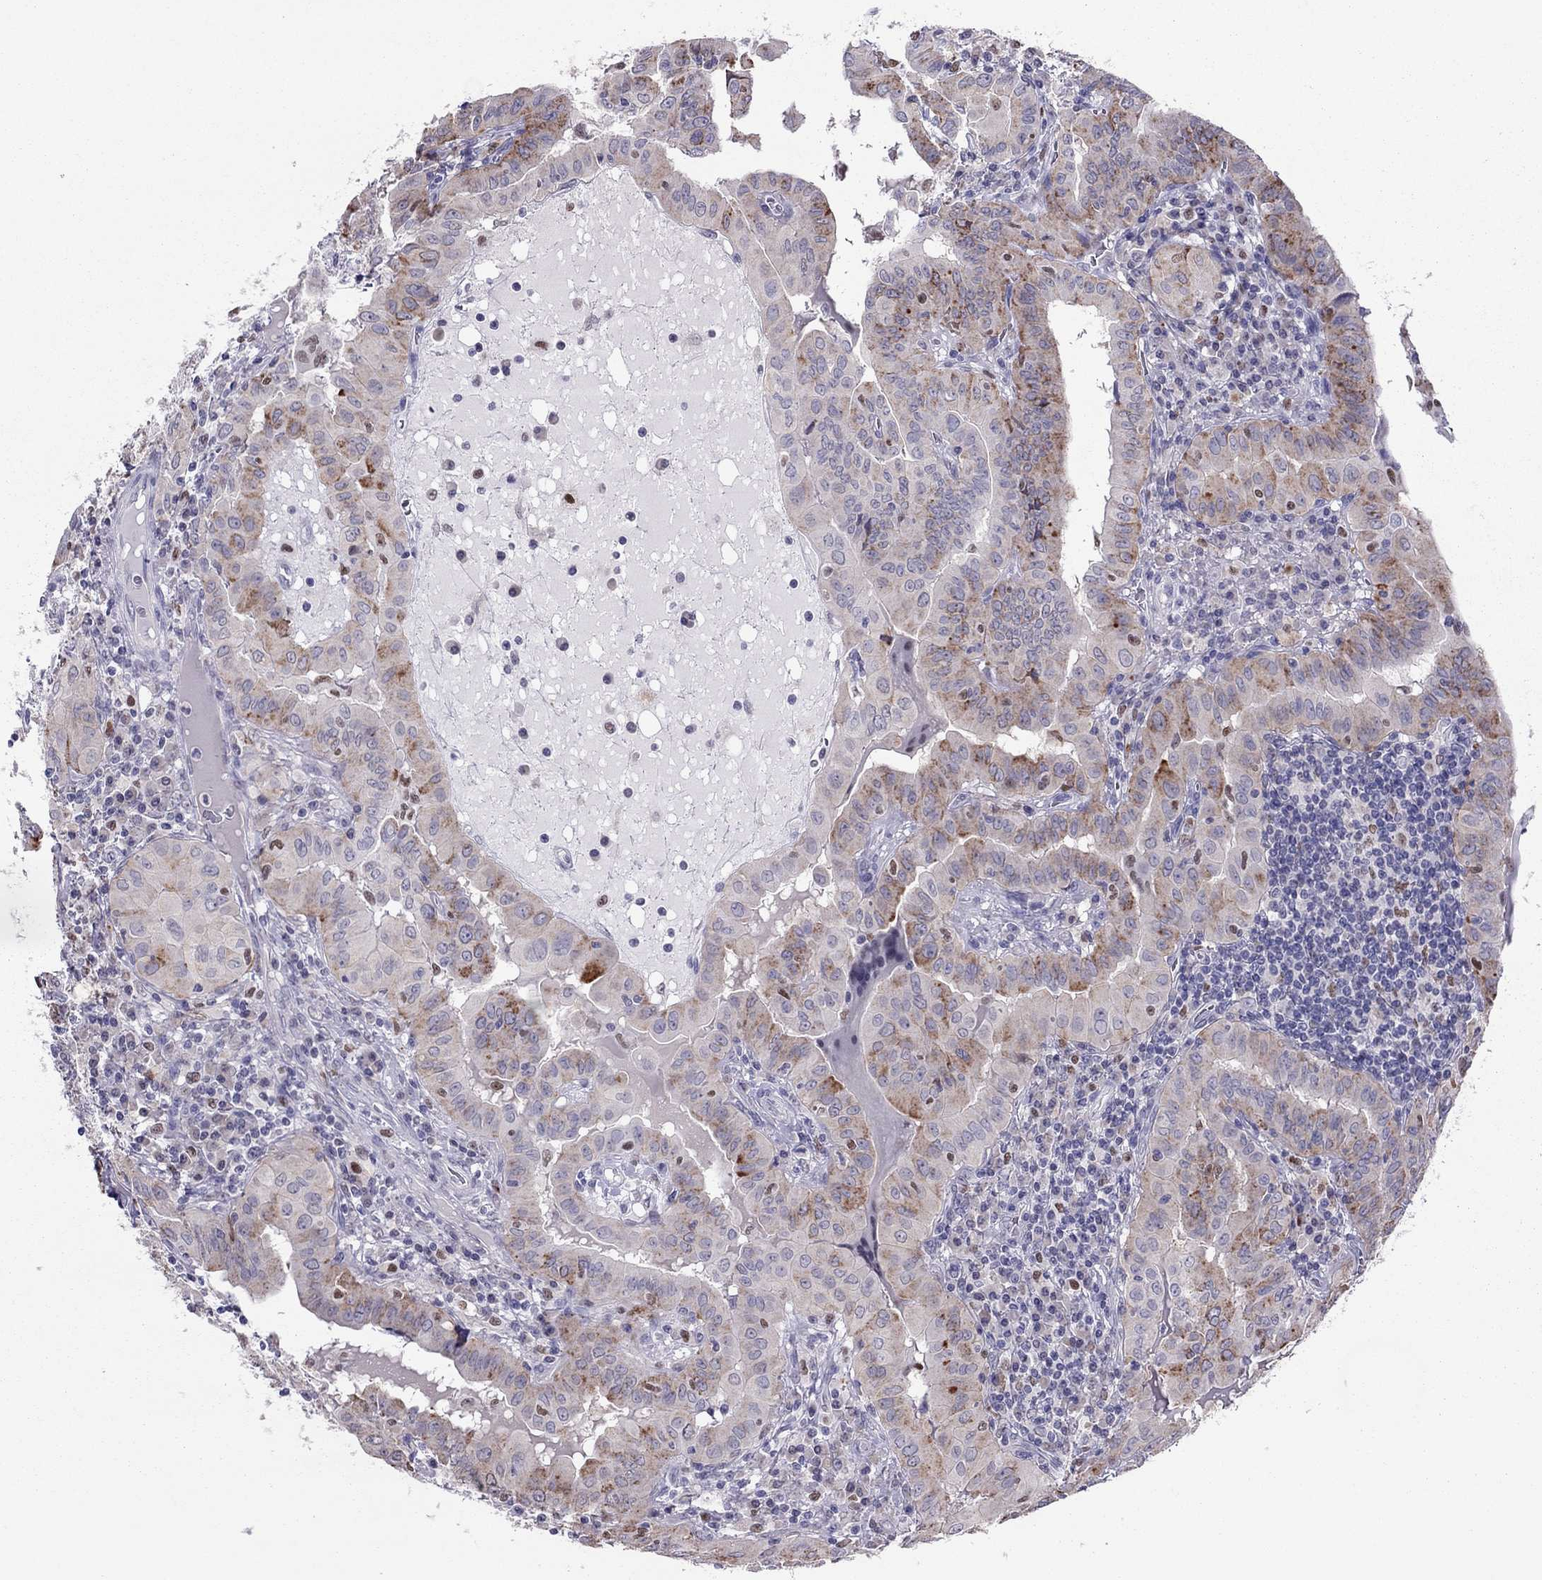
{"staining": {"intensity": "moderate", "quantity": ">75%", "location": "cytoplasmic/membranous"}, "tissue": "thyroid cancer", "cell_type": "Tumor cells", "image_type": "cancer", "snomed": [{"axis": "morphology", "description": "Papillary adenocarcinoma, NOS"}, {"axis": "topography", "description": "Thyroid gland"}], "caption": "A brown stain shows moderate cytoplasmic/membranous staining of a protein in human thyroid cancer tumor cells.", "gene": "SPINT3", "patient": {"sex": "female", "age": 37}}